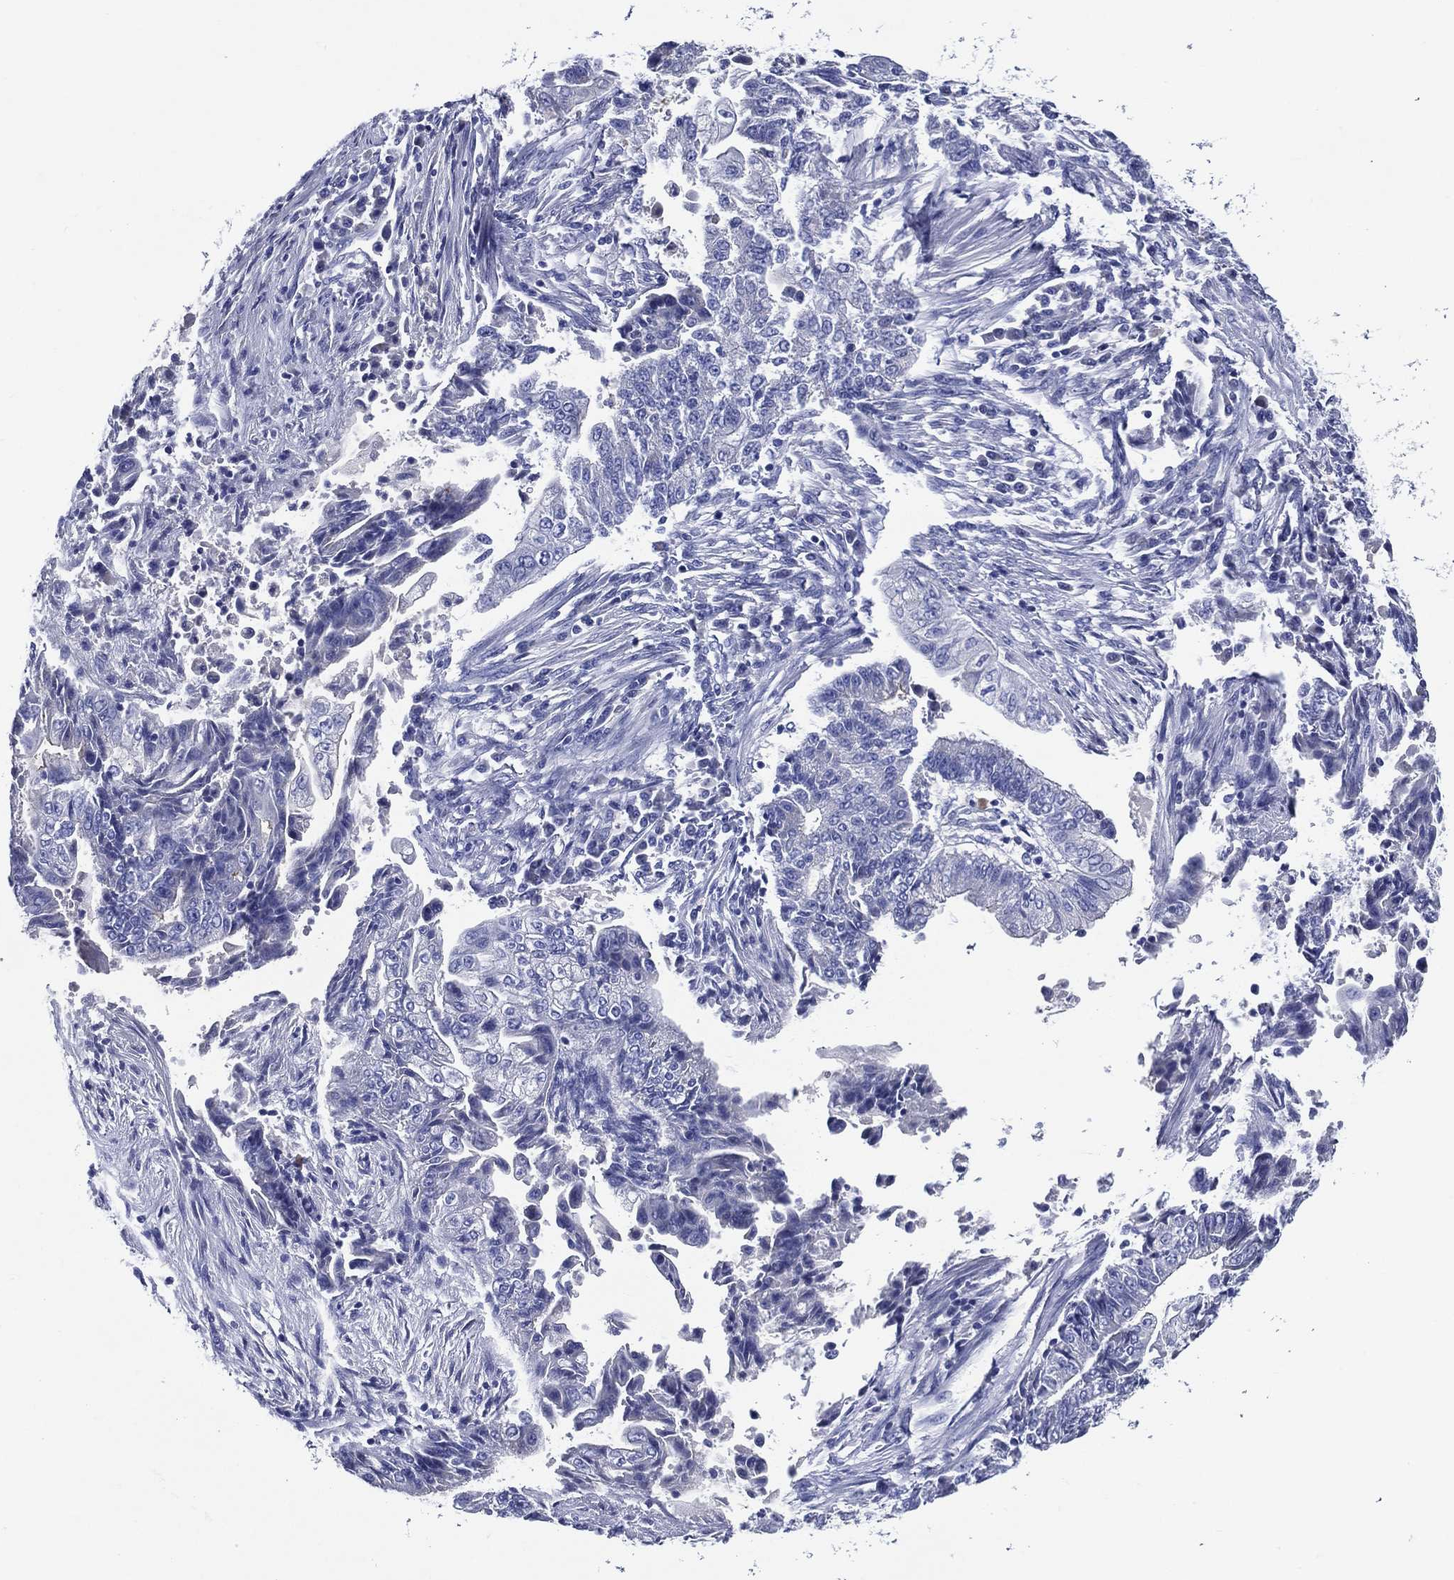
{"staining": {"intensity": "negative", "quantity": "none", "location": "none"}, "tissue": "endometrial cancer", "cell_type": "Tumor cells", "image_type": "cancer", "snomed": [{"axis": "morphology", "description": "Adenocarcinoma, NOS"}, {"axis": "topography", "description": "Uterus"}, {"axis": "topography", "description": "Endometrium"}], "caption": "Micrograph shows no significant protein positivity in tumor cells of endometrial cancer (adenocarcinoma).", "gene": "ACE2", "patient": {"sex": "female", "age": 54}}